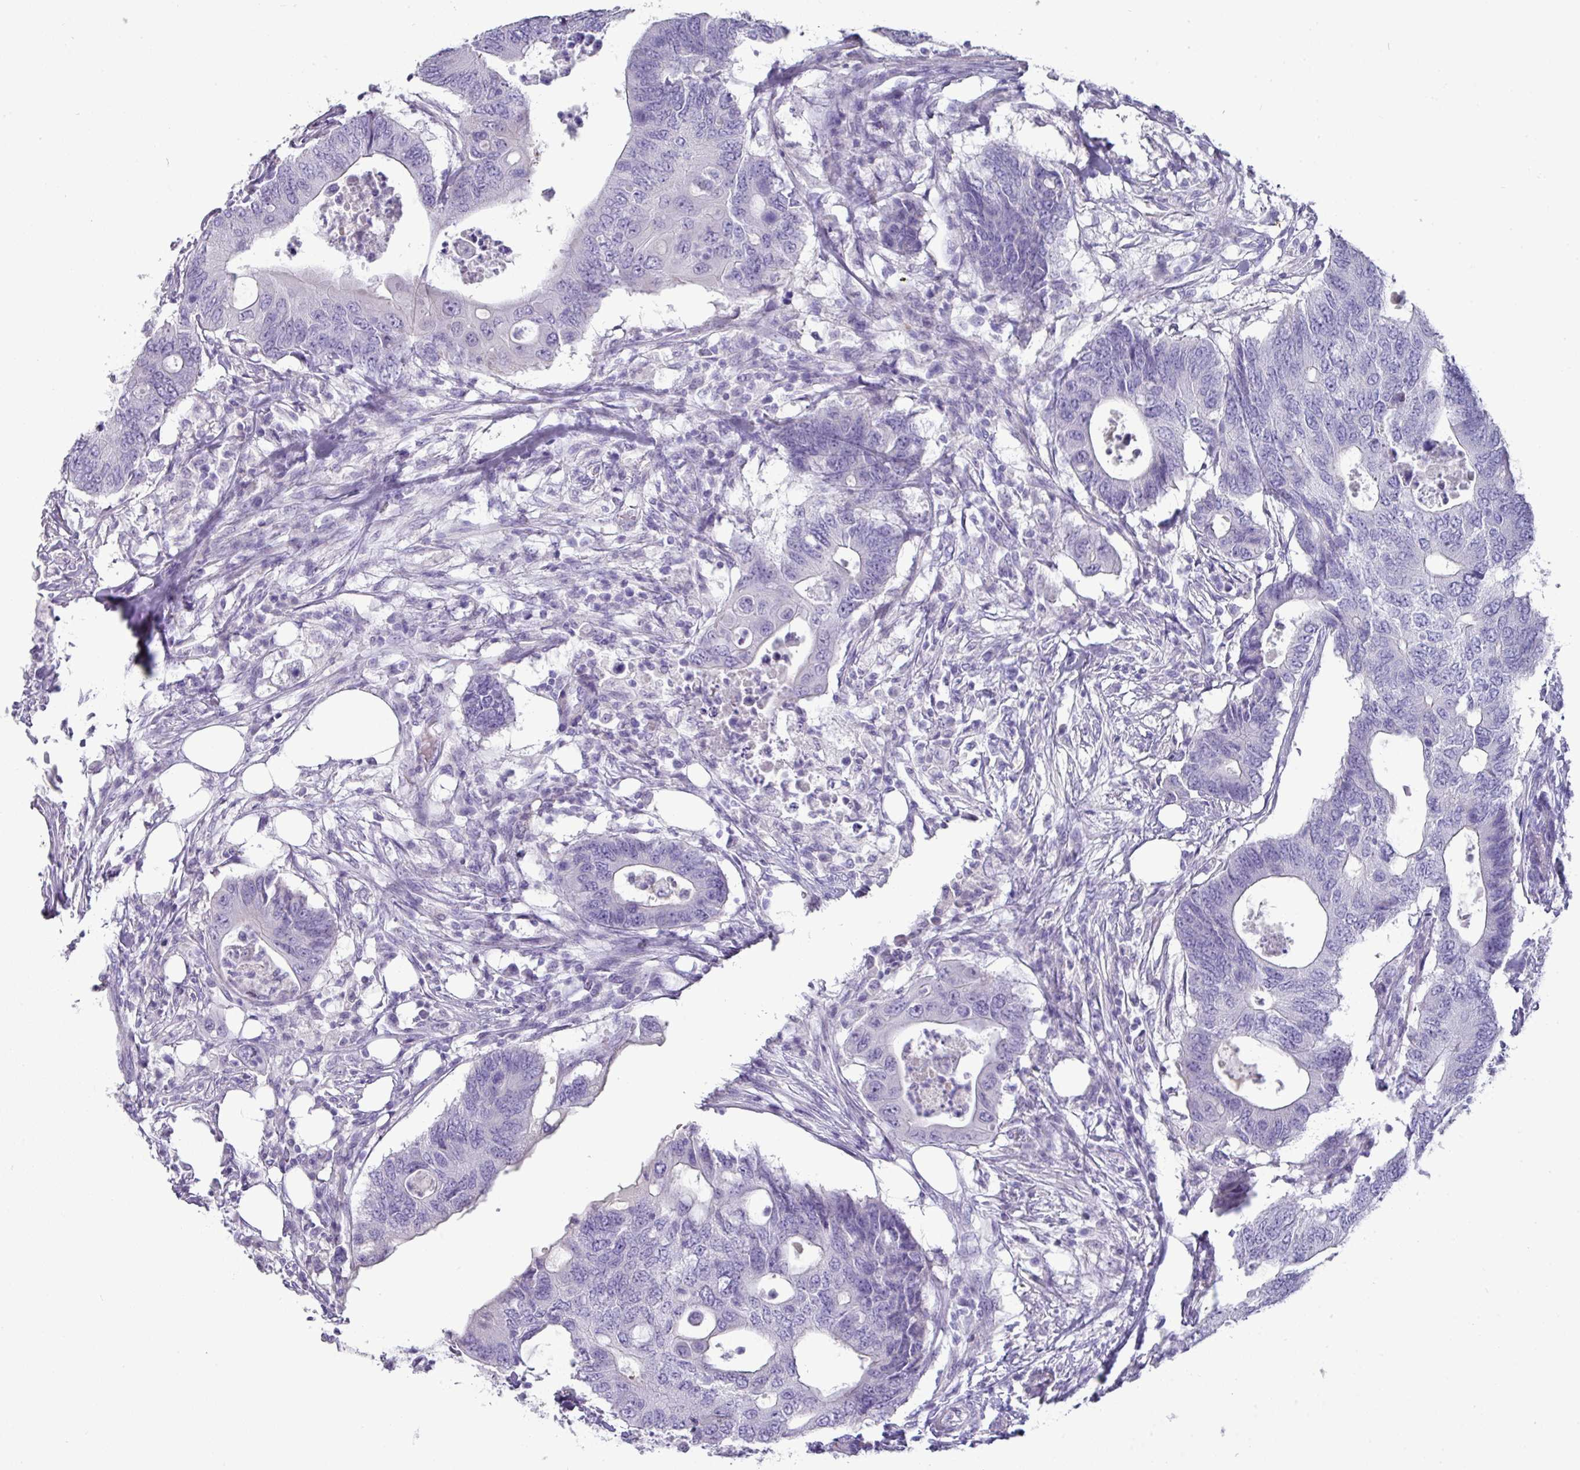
{"staining": {"intensity": "negative", "quantity": "none", "location": "none"}, "tissue": "colorectal cancer", "cell_type": "Tumor cells", "image_type": "cancer", "snomed": [{"axis": "morphology", "description": "Adenocarcinoma, NOS"}, {"axis": "topography", "description": "Colon"}], "caption": "Immunohistochemistry (IHC) of adenocarcinoma (colorectal) demonstrates no staining in tumor cells.", "gene": "GSTA3", "patient": {"sex": "male", "age": 71}}